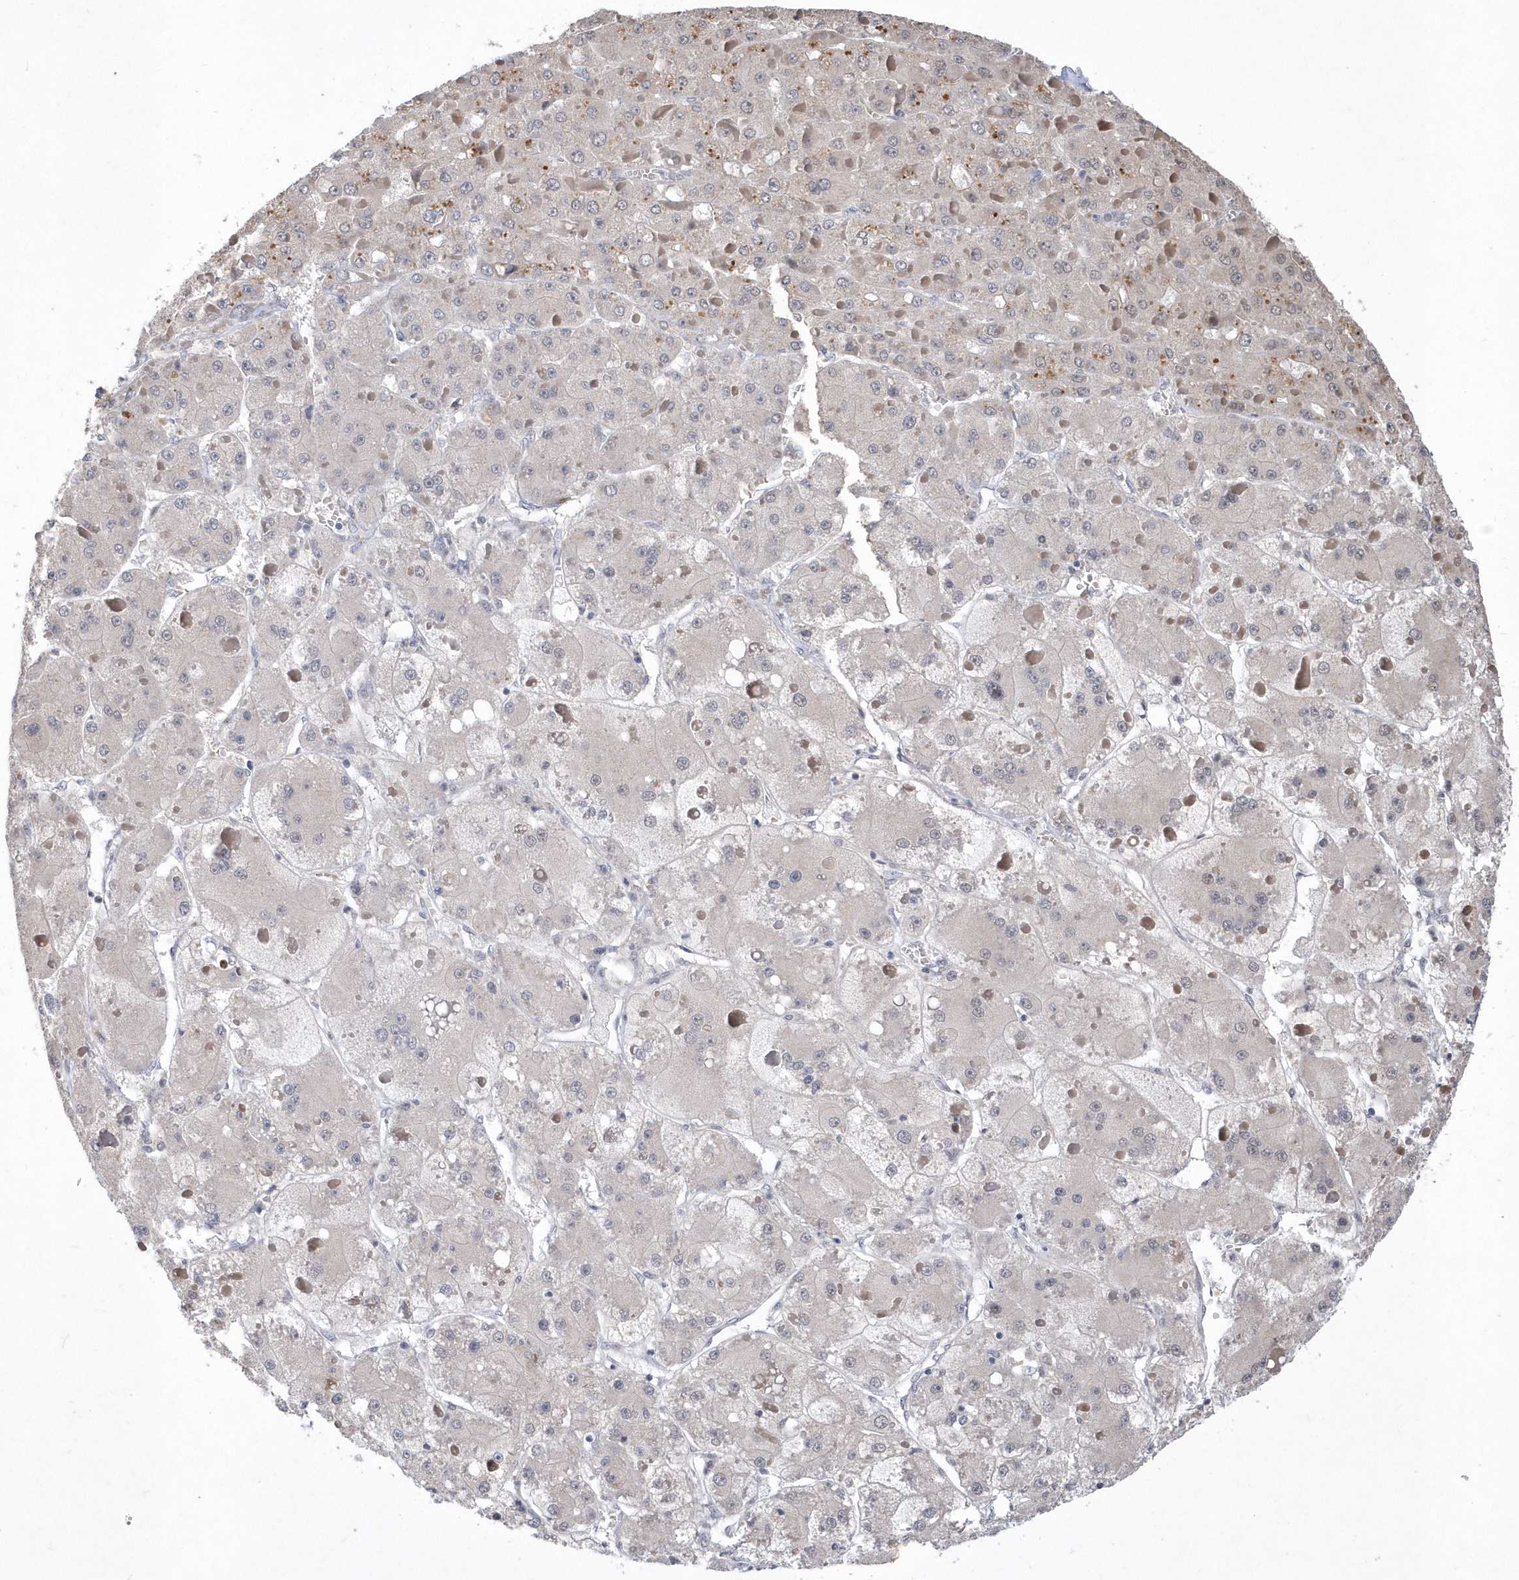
{"staining": {"intensity": "weak", "quantity": "25%-75%", "location": "cytoplasmic/membranous"}, "tissue": "liver cancer", "cell_type": "Tumor cells", "image_type": "cancer", "snomed": [{"axis": "morphology", "description": "Carcinoma, Hepatocellular, NOS"}, {"axis": "topography", "description": "Liver"}], "caption": "Protein expression analysis of liver cancer (hepatocellular carcinoma) reveals weak cytoplasmic/membranous staining in about 25%-75% of tumor cells.", "gene": "TSPEAR", "patient": {"sex": "female", "age": 73}}